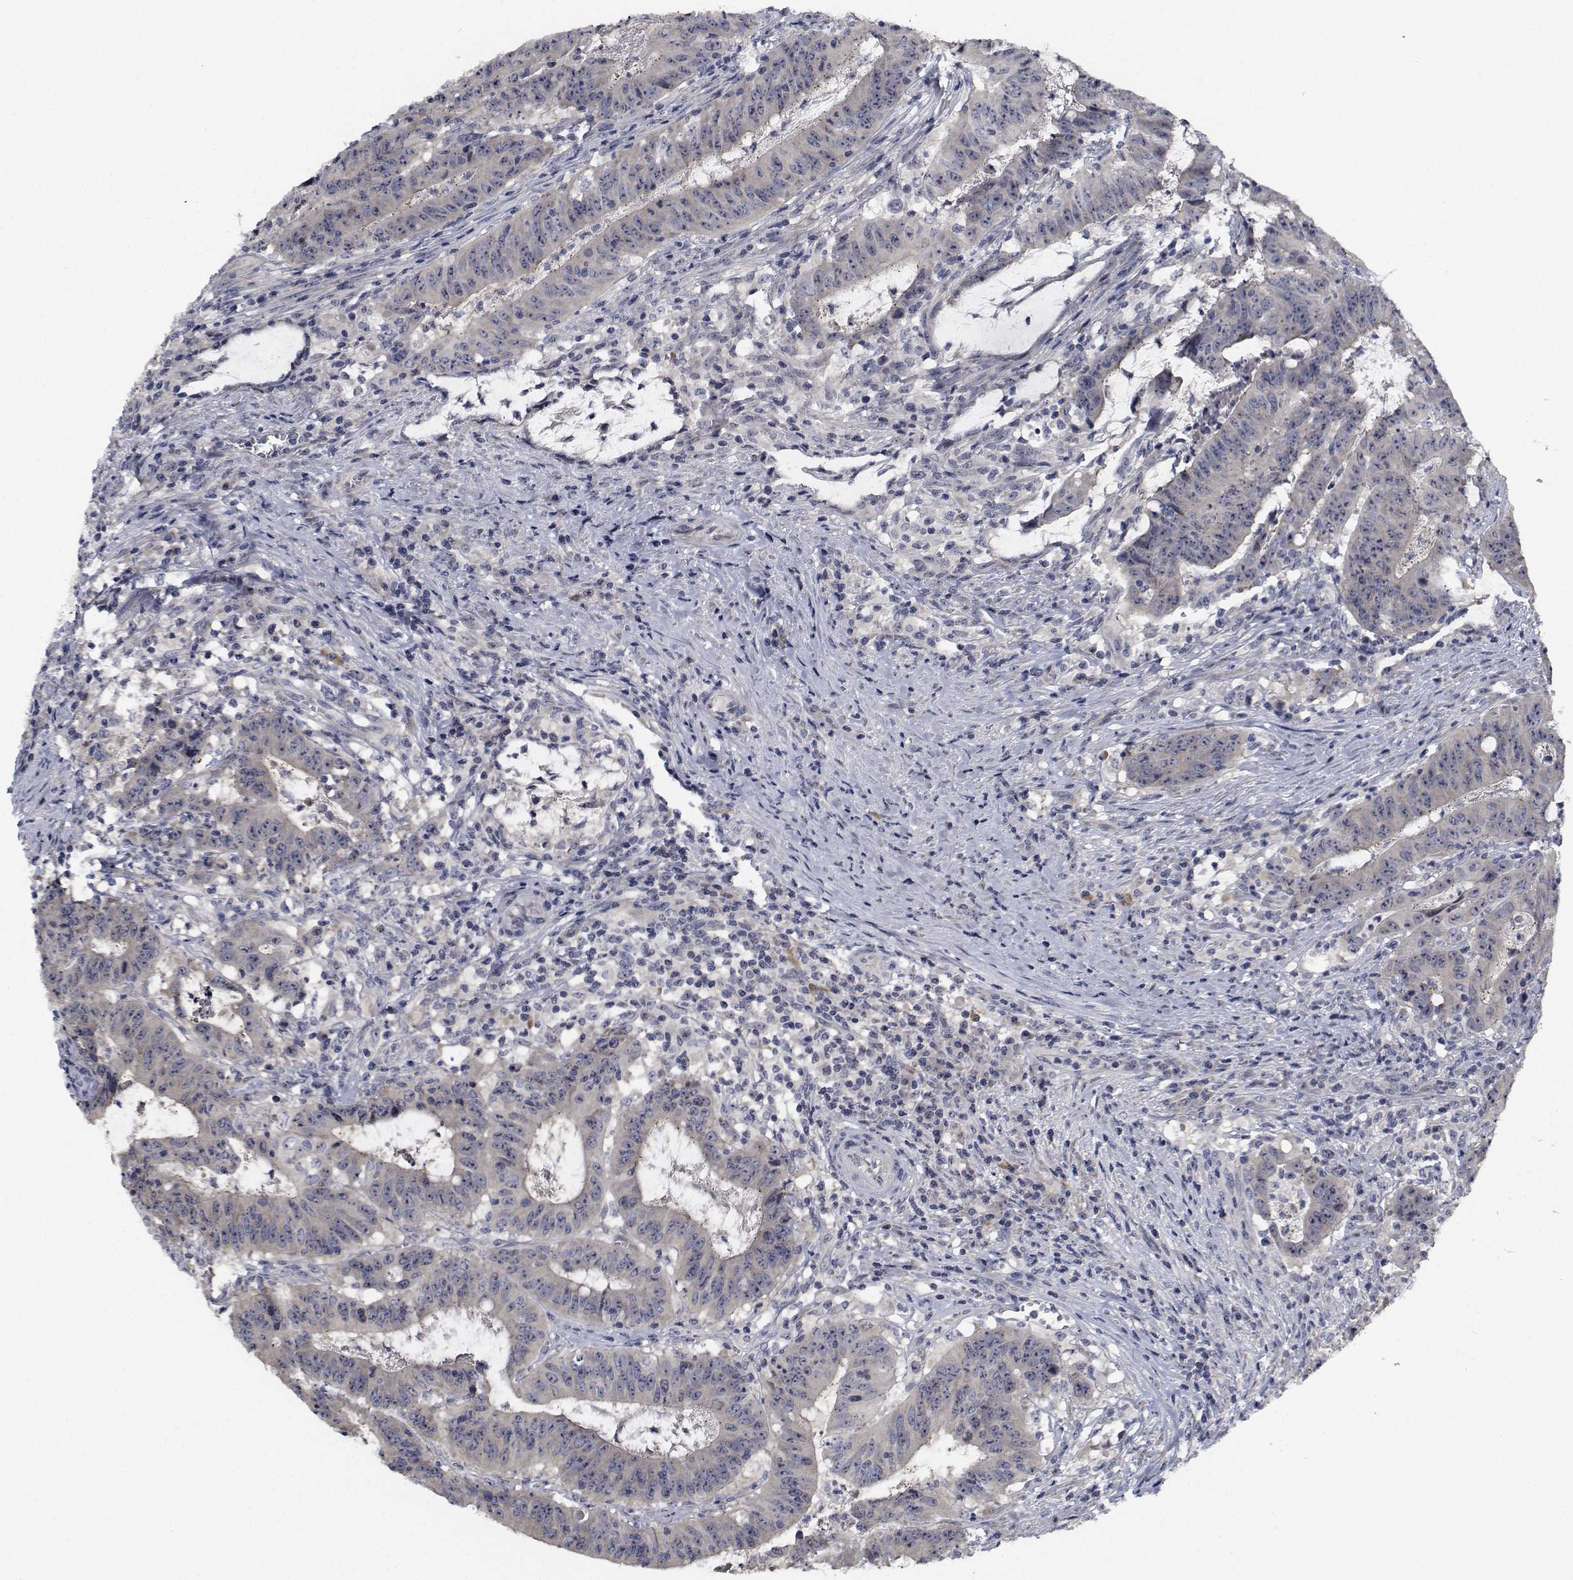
{"staining": {"intensity": "negative", "quantity": "none", "location": "none"}, "tissue": "colorectal cancer", "cell_type": "Tumor cells", "image_type": "cancer", "snomed": [{"axis": "morphology", "description": "Adenocarcinoma, NOS"}, {"axis": "topography", "description": "Colon"}], "caption": "A micrograph of colorectal cancer (adenocarcinoma) stained for a protein demonstrates no brown staining in tumor cells.", "gene": "NVL", "patient": {"sex": "male", "age": 33}}